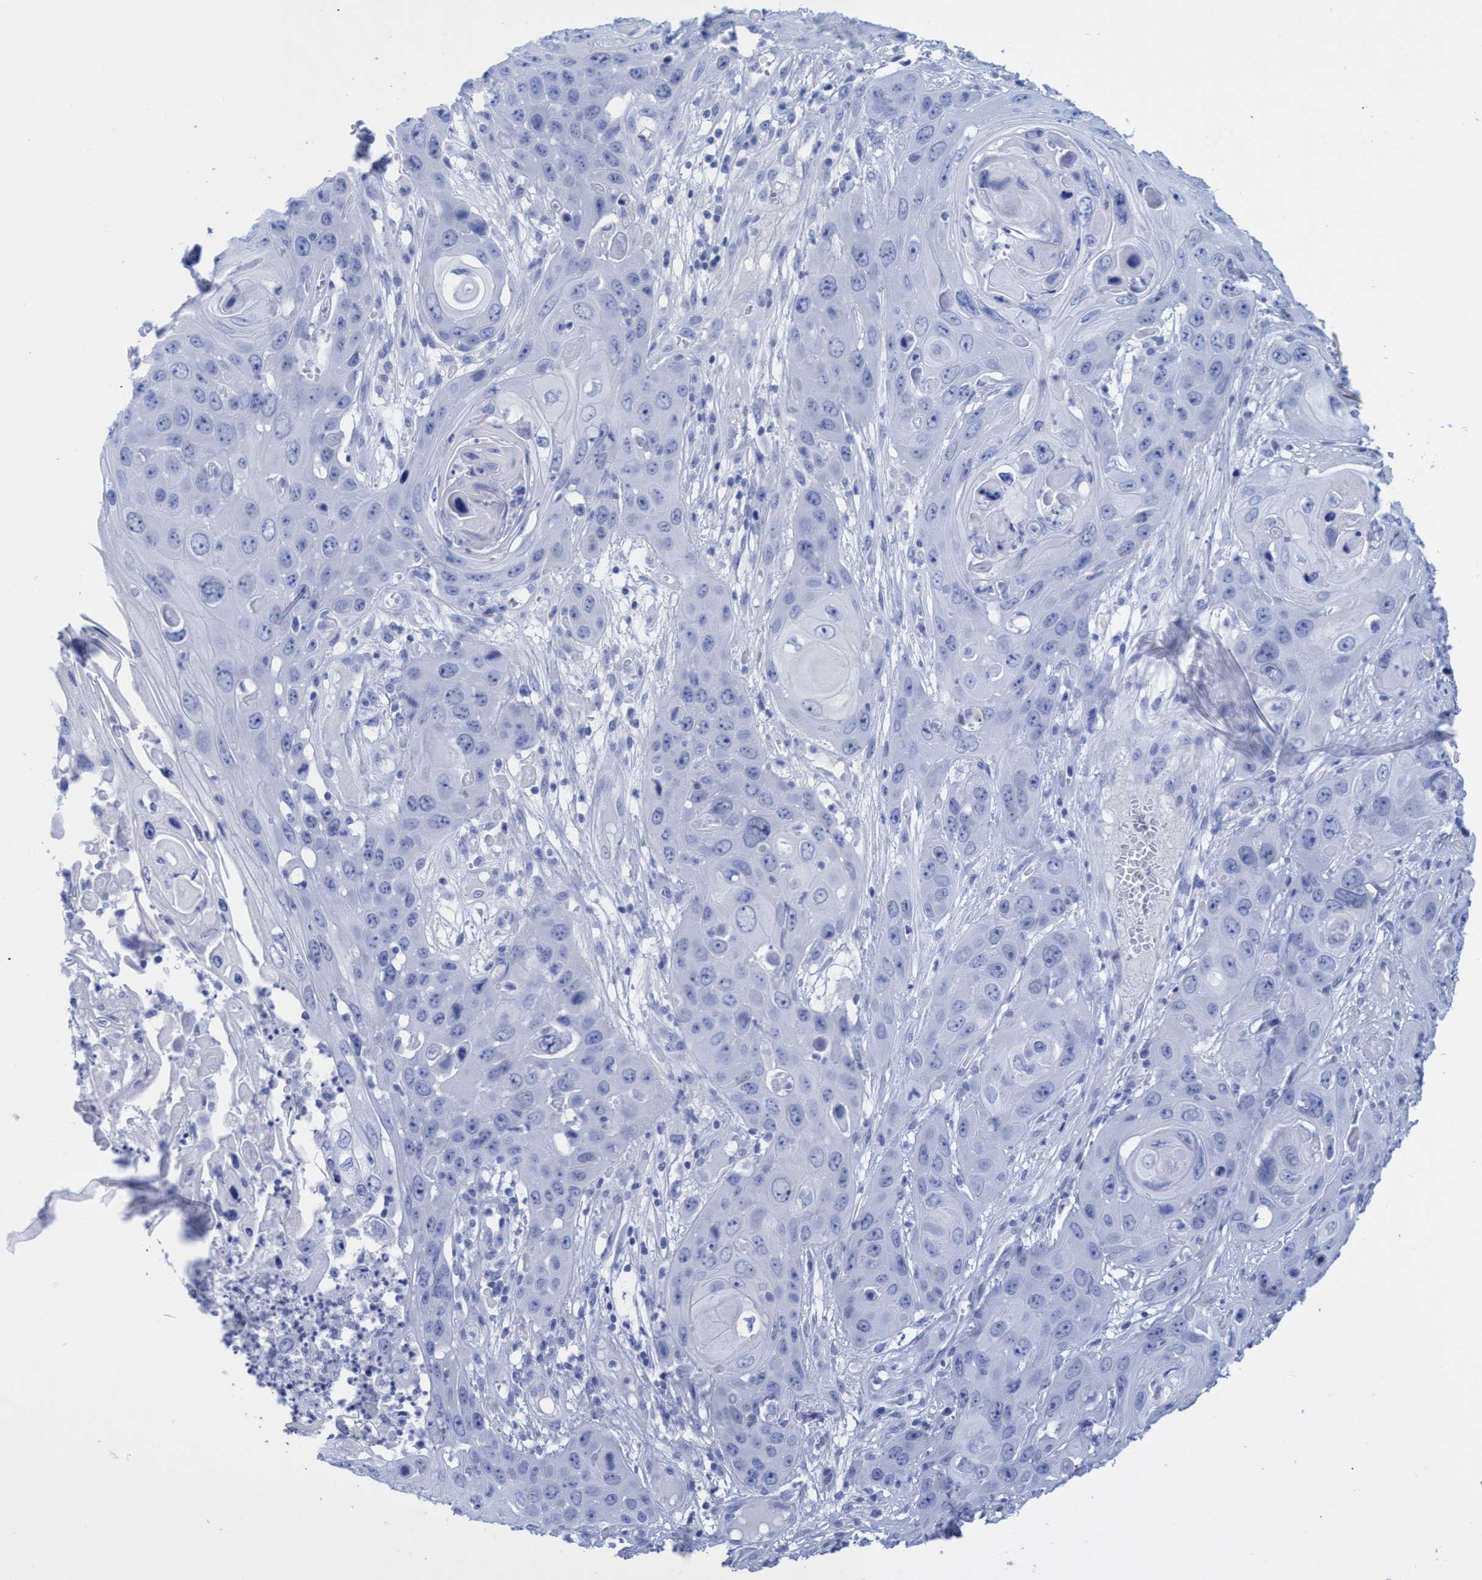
{"staining": {"intensity": "negative", "quantity": "none", "location": "none"}, "tissue": "skin cancer", "cell_type": "Tumor cells", "image_type": "cancer", "snomed": [{"axis": "morphology", "description": "Squamous cell carcinoma, NOS"}, {"axis": "topography", "description": "Skin"}], "caption": "Tumor cells show no significant protein staining in skin squamous cell carcinoma. The staining is performed using DAB brown chromogen with nuclei counter-stained in using hematoxylin.", "gene": "INSL6", "patient": {"sex": "male", "age": 55}}